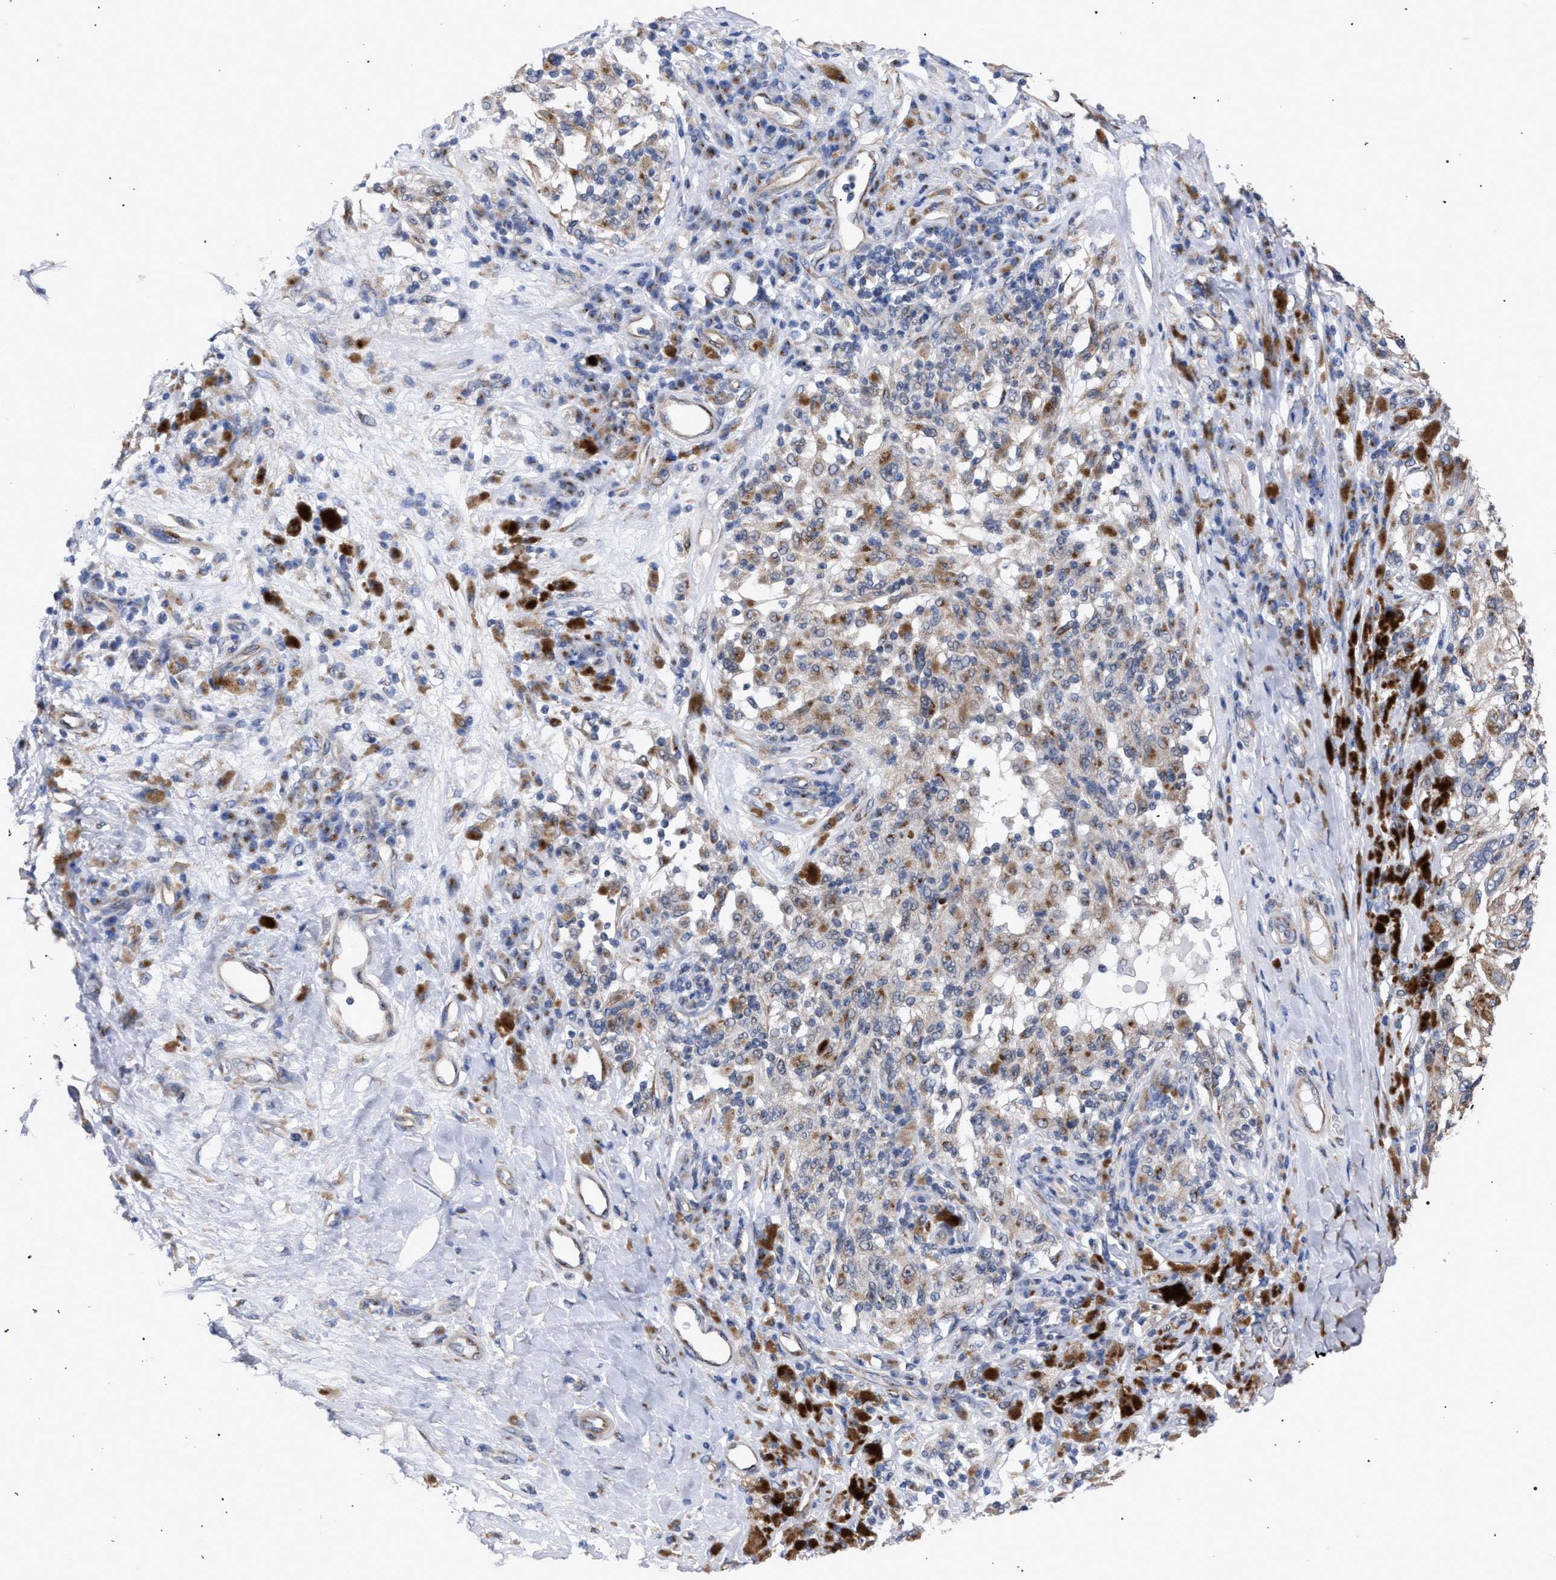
{"staining": {"intensity": "strong", "quantity": "25%-75%", "location": "cytoplasmic/membranous"}, "tissue": "melanoma", "cell_type": "Tumor cells", "image_type": "cancer", "snomed": [{"axis": "morphology", "description": "Malignant melanoma, NOS"}, {"axis": "topography", "description": "Skin"}], "caption": "Human malignant melanoma stained with a brown dye shows strong cytoplasmic/membranous positive positivity in approximately 25%-75% of tumor cells.", "gene": "GOLGA2", "patient": {"sex": "female", "age": 73}}